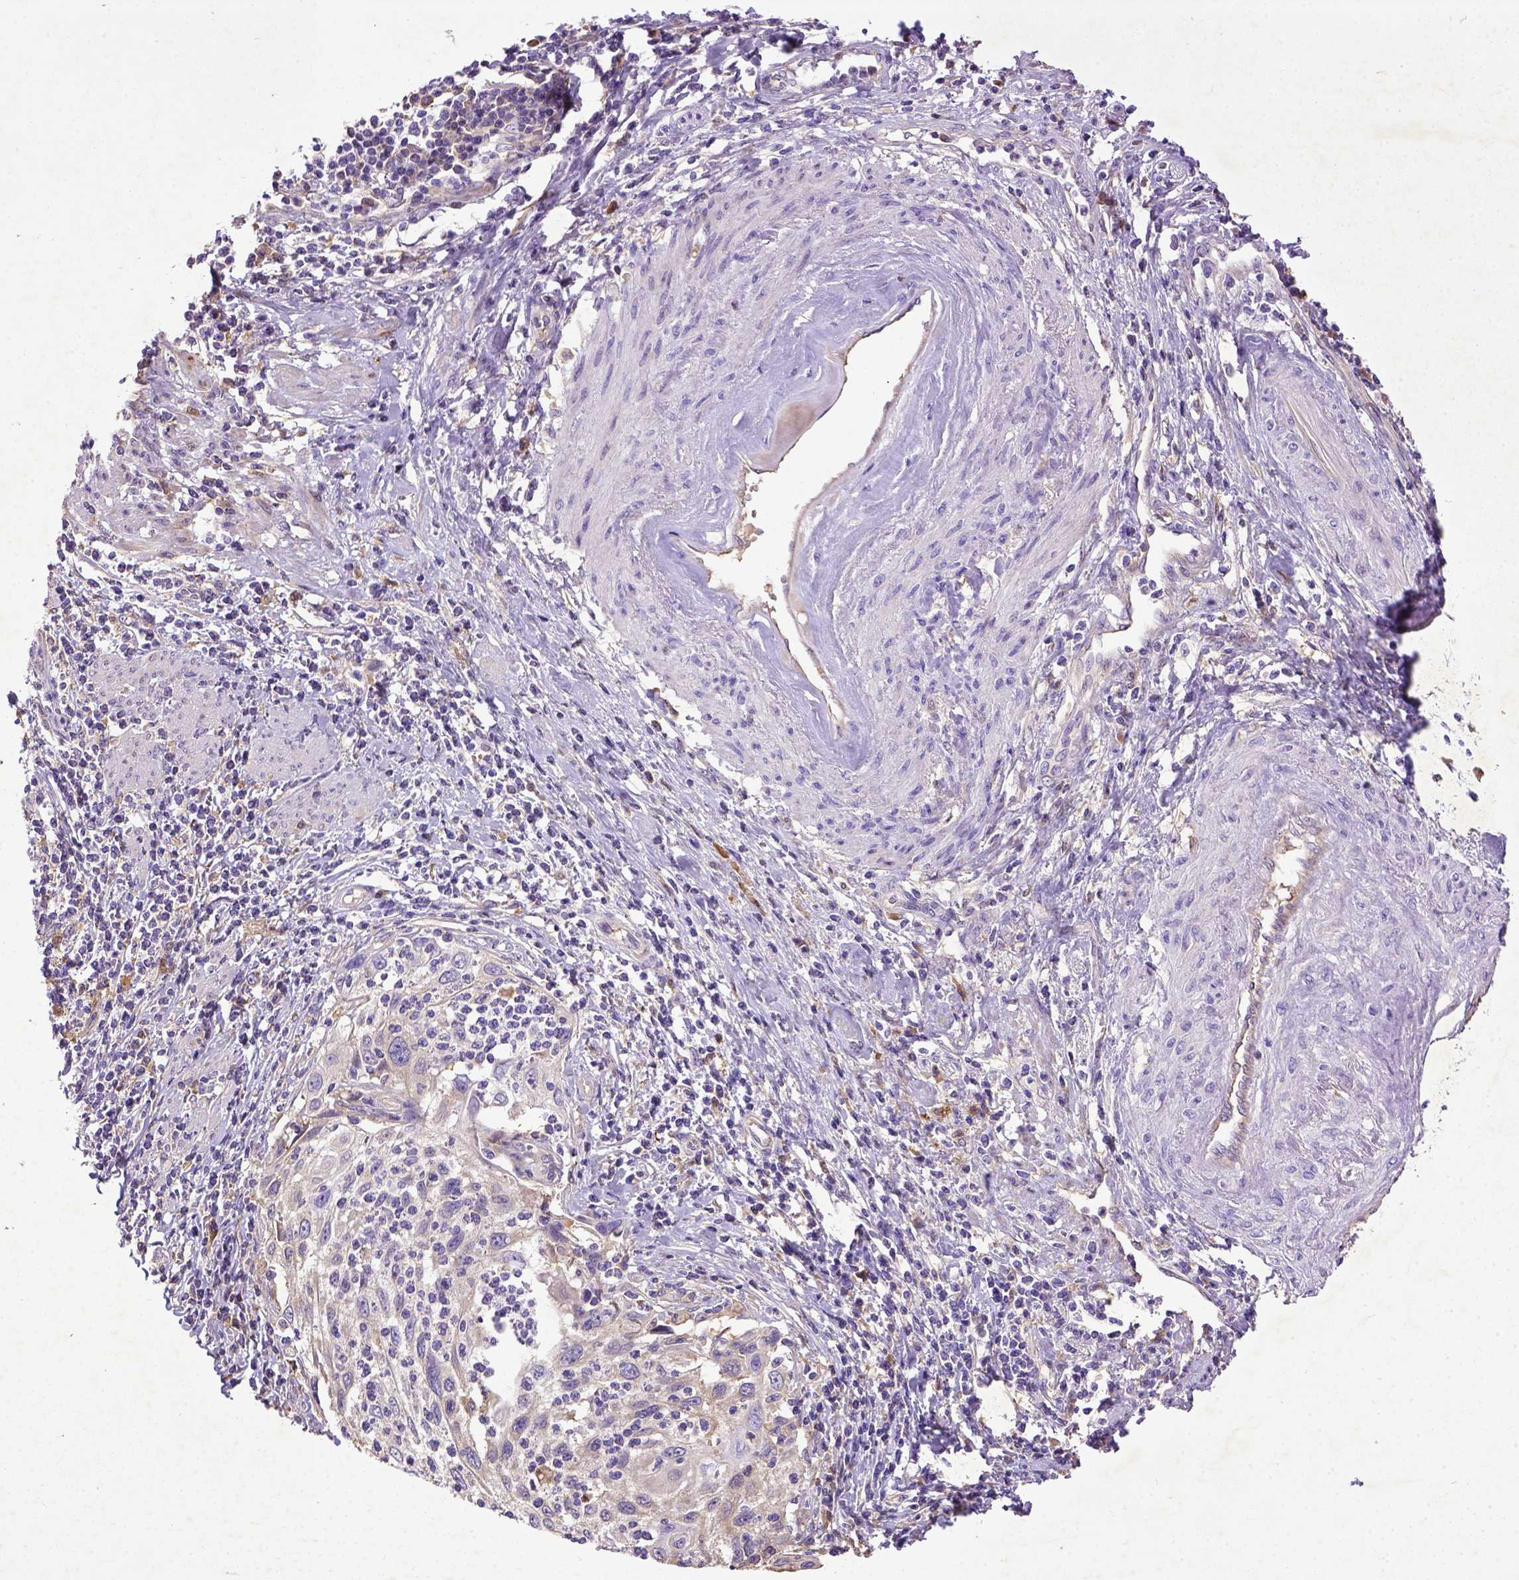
{"staining": {"intensity": "negative", "quantity": "none", "location": "none"}, "tissue": "cervical cancer", "cell_type": "Tumor cells", "image_type": "cancer", "snomed": [{"axis": "morphology", "description": "Squamous cell carcinoma, NOS"}, {"axis": "topography", "description": "Cervix"}], "caption": "DAB (3,3'-diaminobenzidine) immunohistochemical staining of human cervical cancer (squamous cell carcinoma) exhibits no significant positivity in tumor cells. (DAB (3,3'-diaminobenzidine) immunohistochemistry (IHC), high magnification).", "gene": "DEPDC1B", "patient": {"sex": "female", "age": 70}}